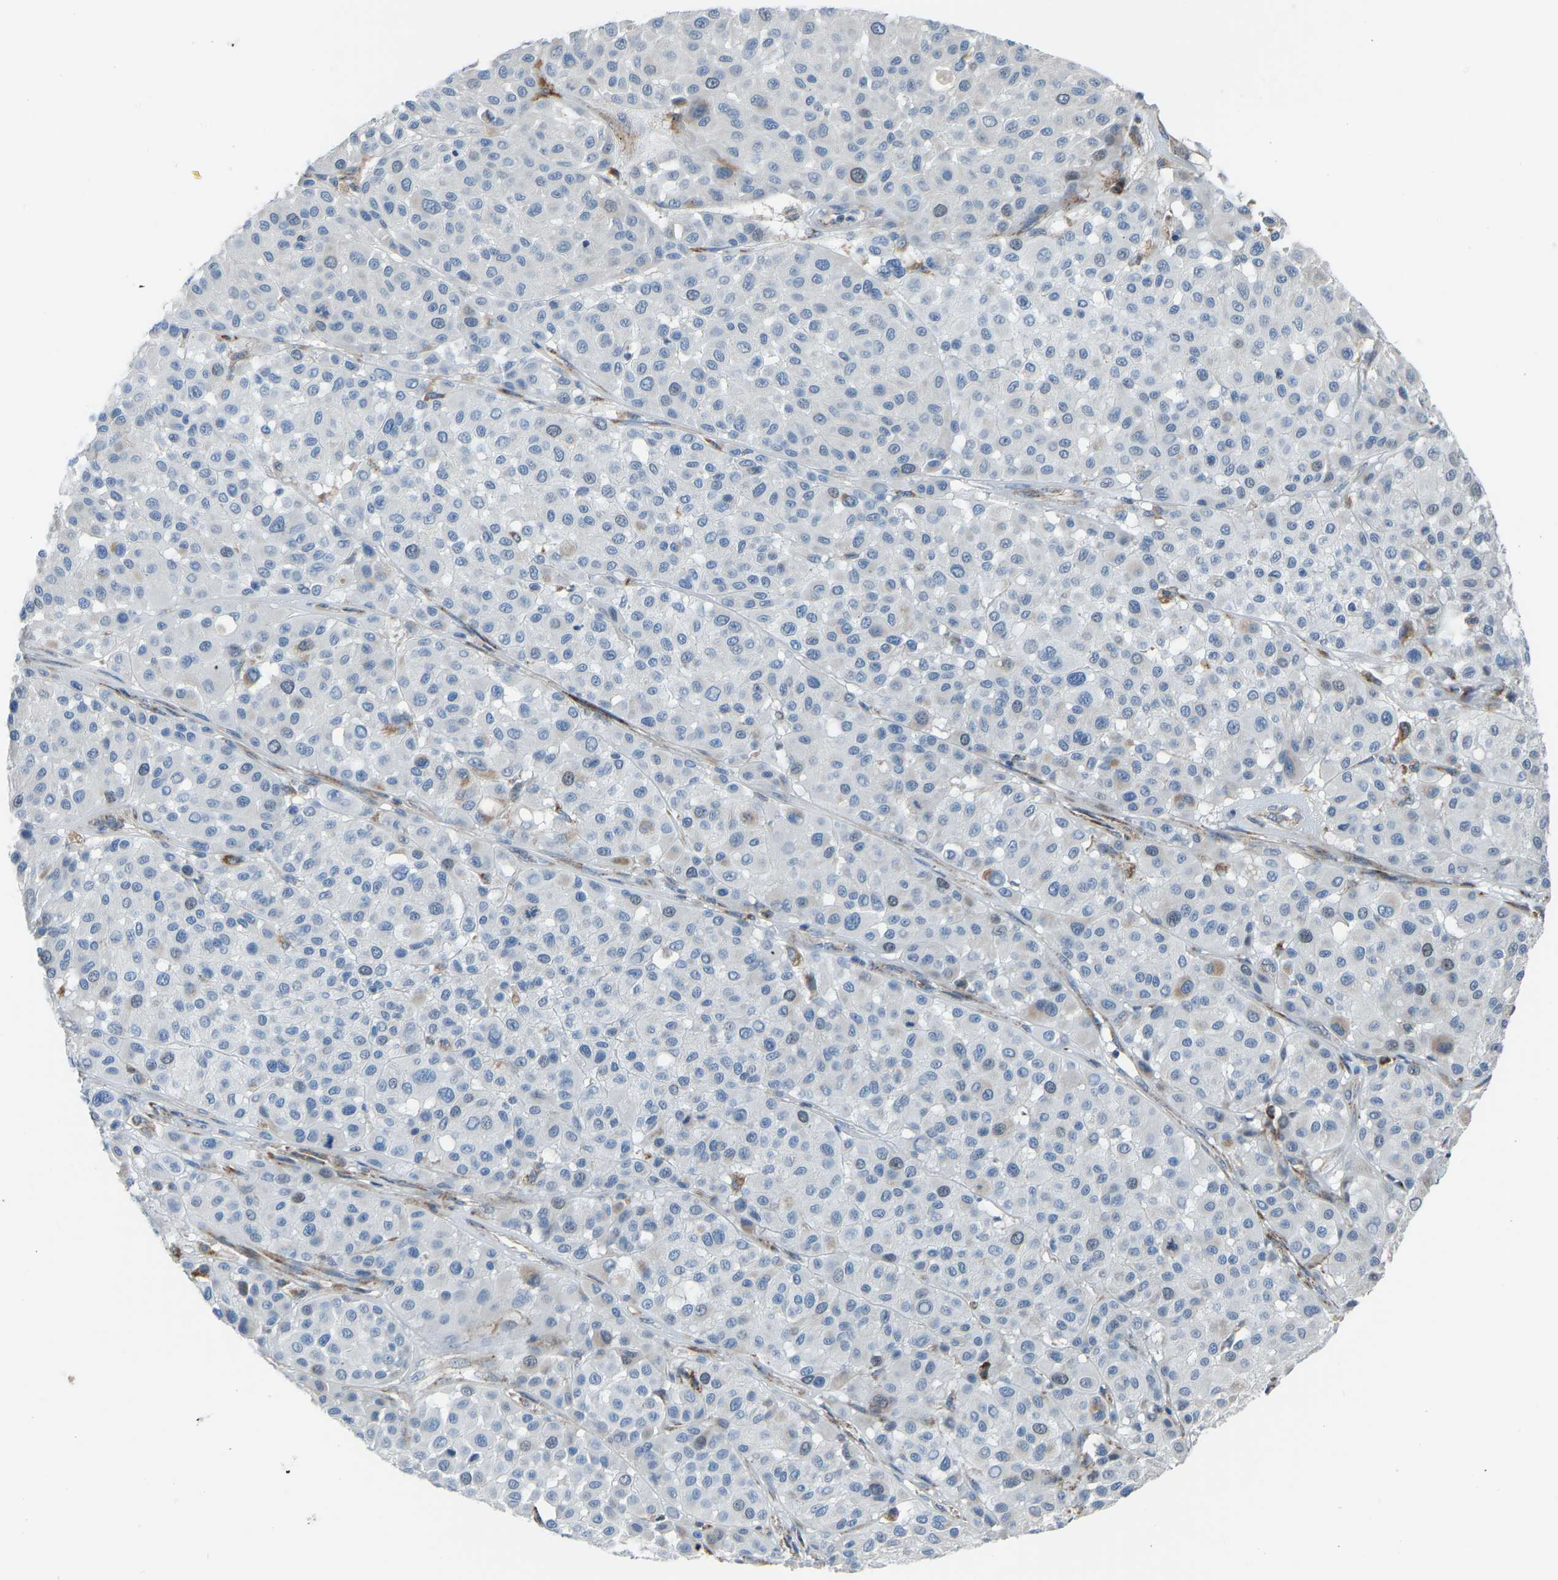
{"staining": {"intensity": "negative", "quantity": "none", "location": "none"}, "tissue": "melanoma", "cell_type": "Tumor cells", "image_type": "cancer", "snomed": [{"axis": "morphology", "description": "Malignant melanoma, Metastatic site"}, {"axis": "topography", "description": "Soft tissue"}], "caption": "An image of melanoma stained for a protein displays no brown staining in tumor cells.", "gene": "SMIM20", "patient": {"sex": "male", "age": 41}}